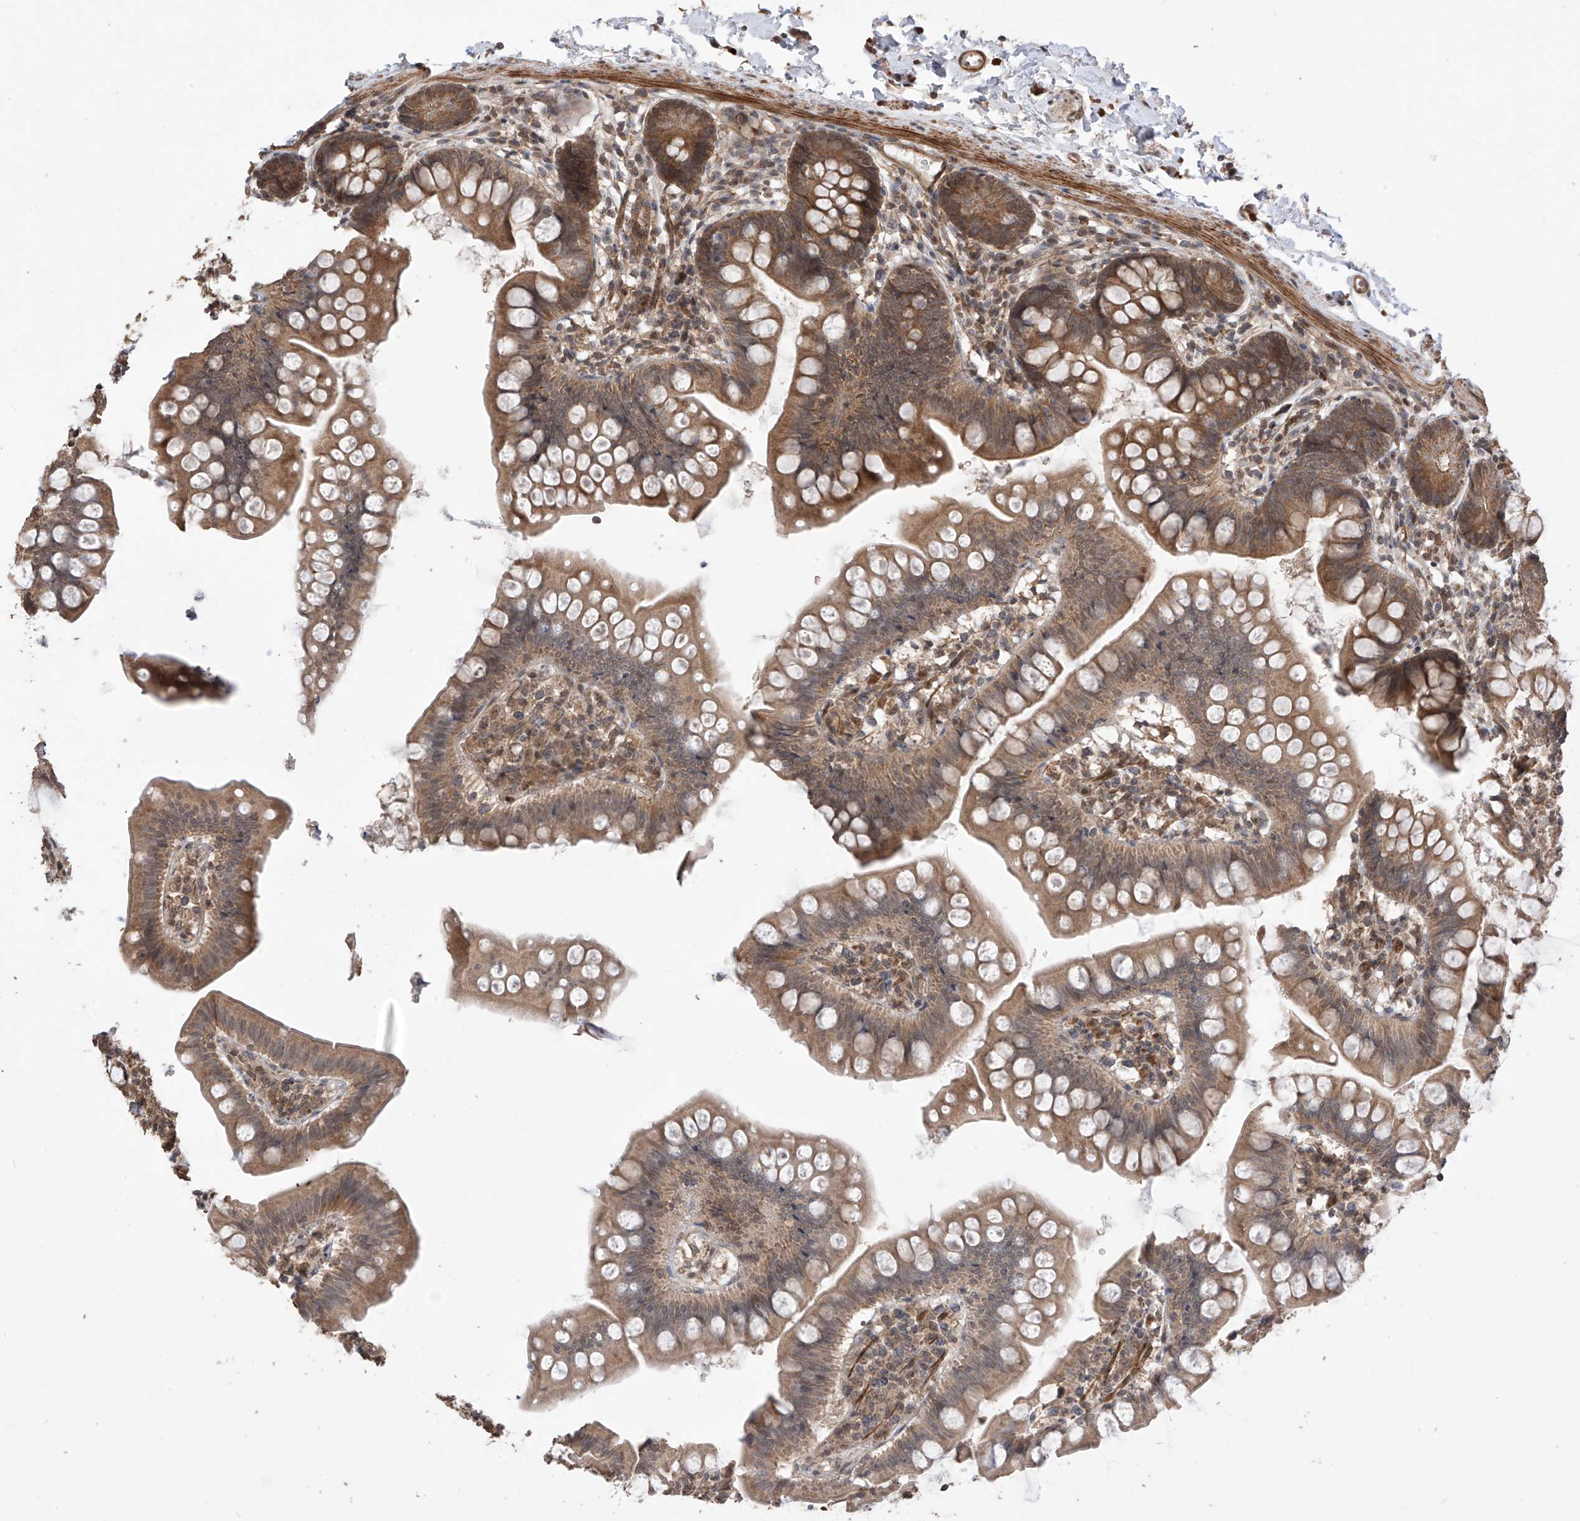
{"staining": {"intensity": "moderate", "quantity": ">75%", "location": "cytoplasmic/membranous"}, "tissue": "small intestine", "cell_type": "Glandular cells", "image_type": "normal", "snomed": [{"axis": "morphology", "description": "Normal tissue, NOS"}, {"axis": "topography", "description": "Small intestine"}], "caption": "Normal small intestine displays moderate cytoplasmic/membranous expression in about >75% of glandular cells Using DAB (3,3'-diaminobenzidine) (brown) and hematoxylin (blue) stains, captured at high magnification using brightfield microscopy..", "gene": "LATS1", "patient": {"sex": "male", "age": 7}}